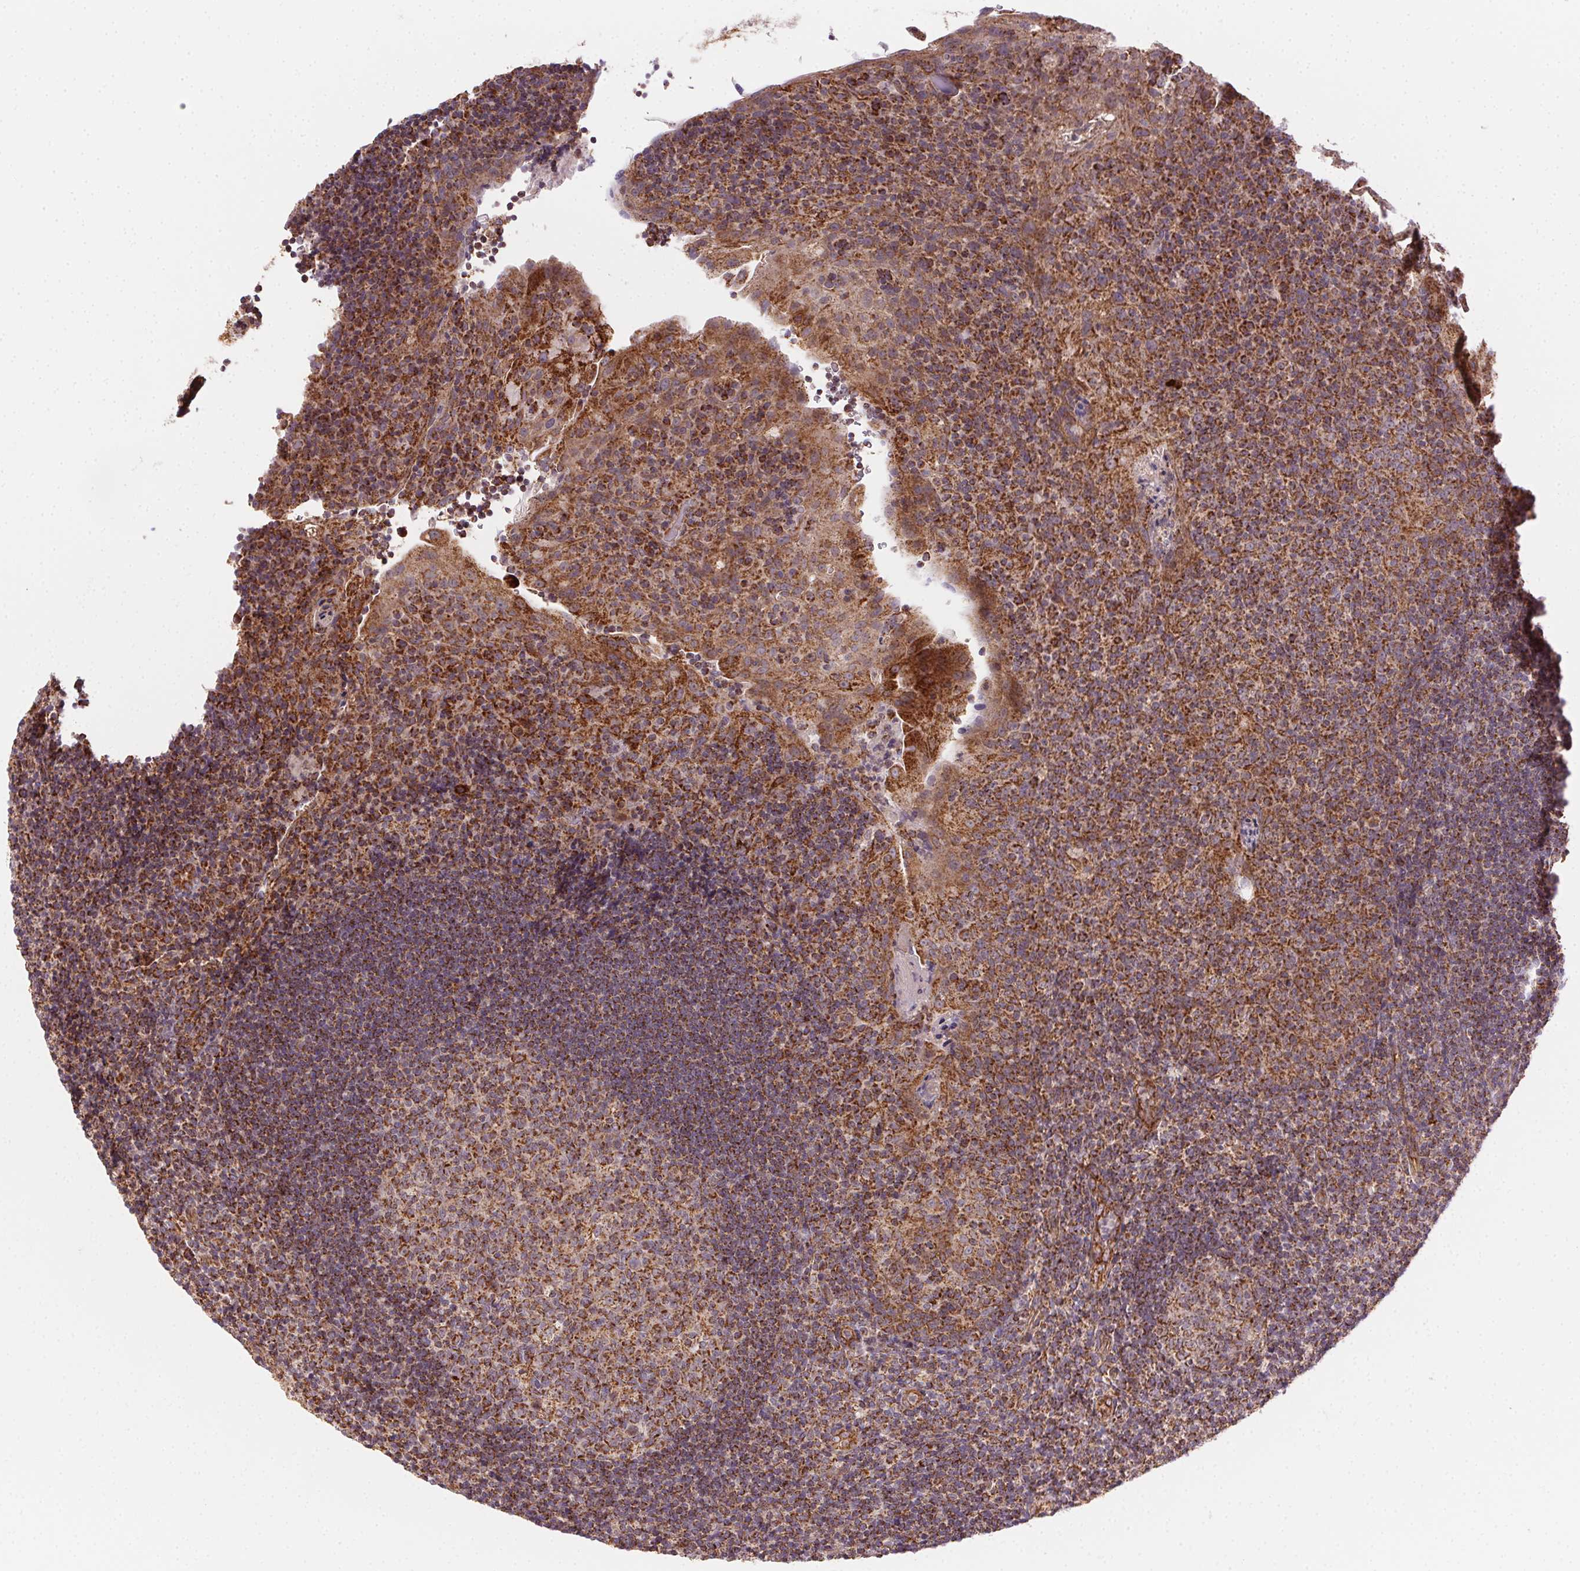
{"staining": {"intensity": "strong", "quantity": "25%-75%", "location": "cytoplasmic/membranous"}, "tissue": "tonsil", "cell_type": "Germinal center cells", "image_type": "normal", "snomed": [{"axis": "morphology", "description": "Normal tissue, NOS"}, {"axis": "topography", "description": "Tonsil"}], "caption": "IHC image of normal tonsil: tonsil stained using immunohistochemistry (IHC) shows high levels of strong protein expression localized specifically in the cytoplasmic/membranous of germinal center cells, appearing as a cytoplasmic/membranous brown color.", "gene": "CLPB", "patient": {"sex": "male", "age": 17}}